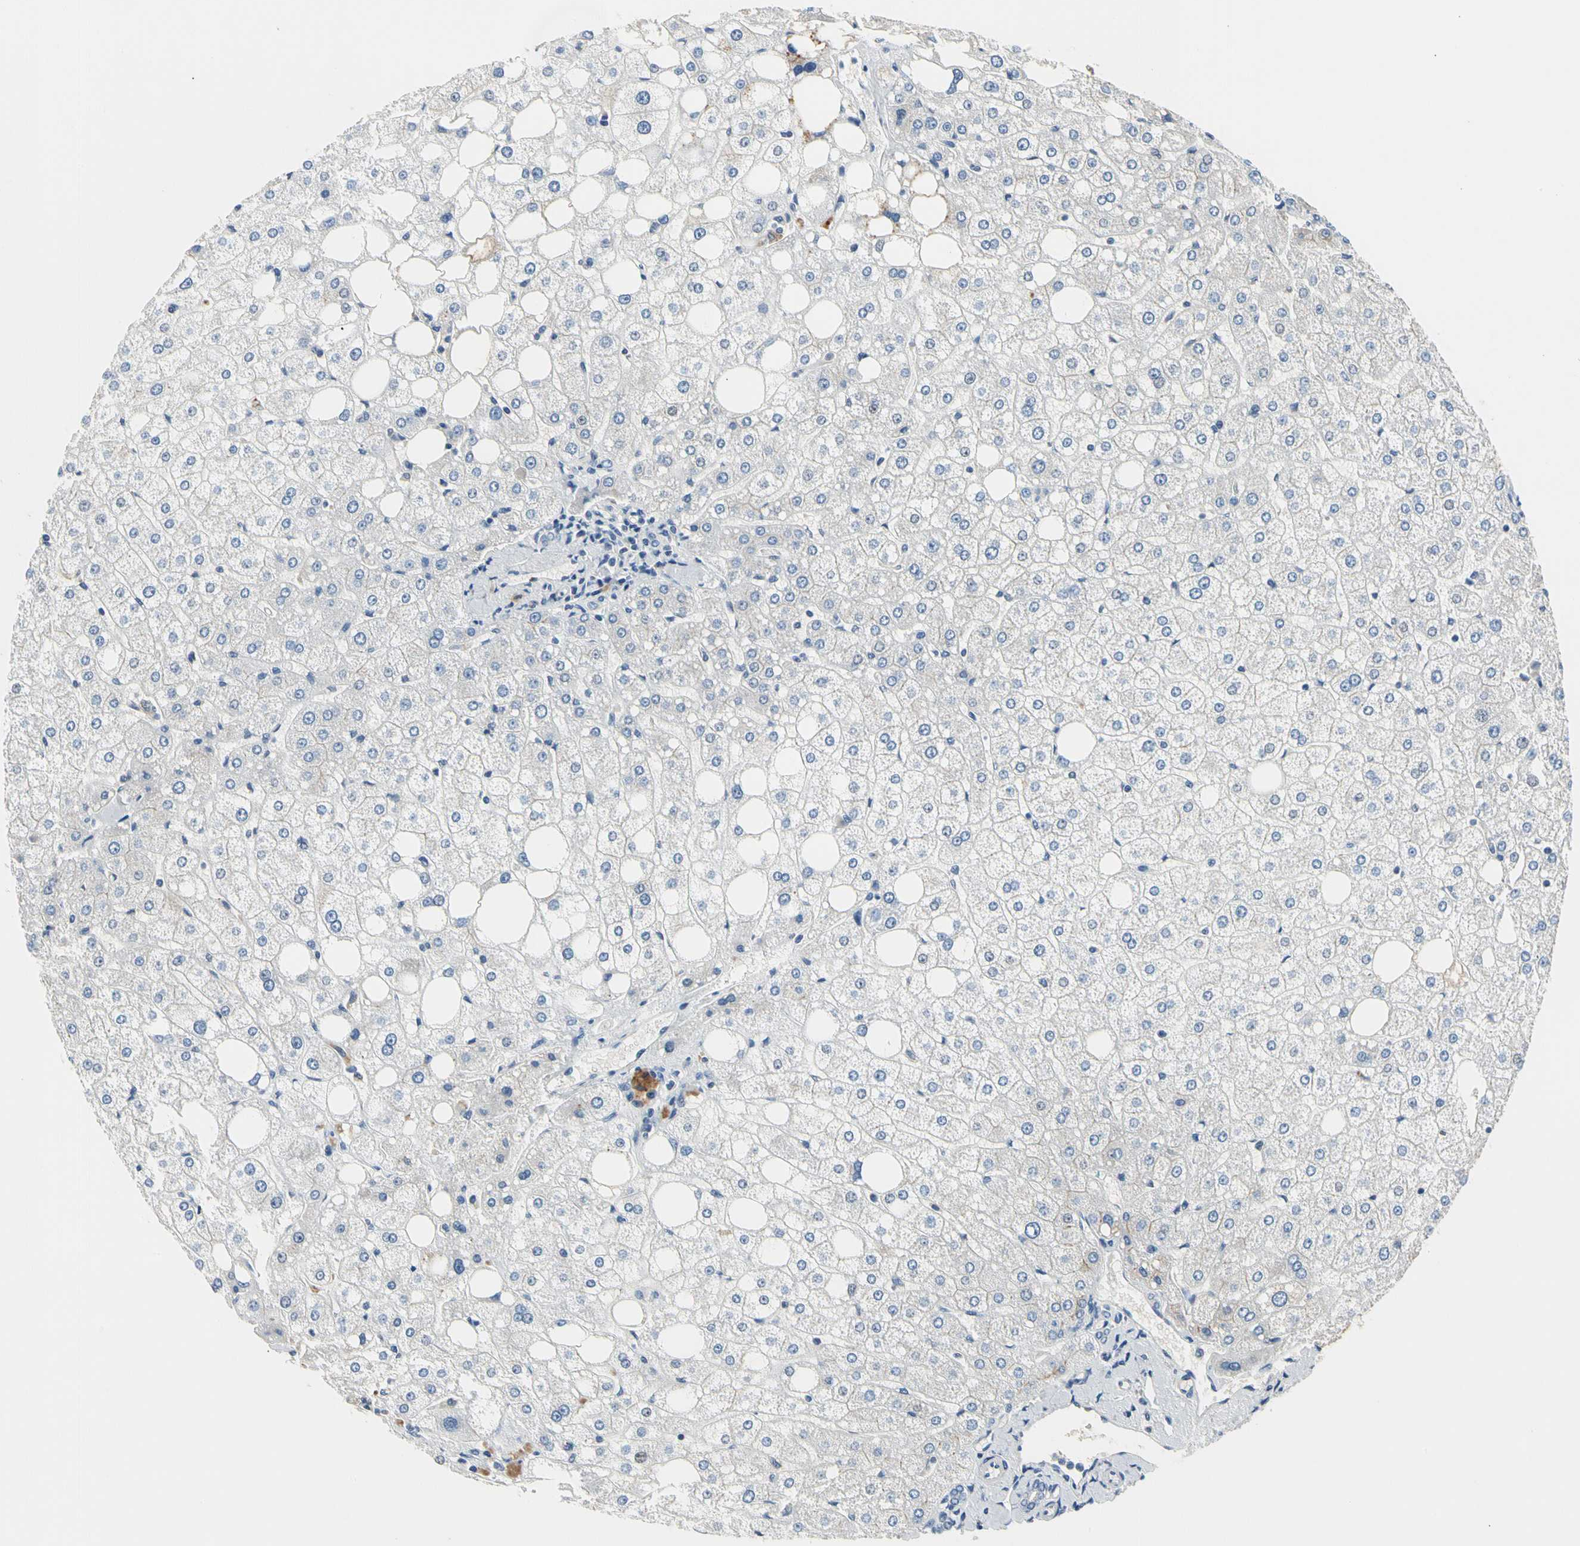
{"staining": {"intensity": "negative", "quantity": "none", "location": "none"}, "tissue": "liver", "cell_type": "Cholangiocytes", "image_type": "normal", "snomed": [{"axis": "morphology", "description": "Normal tissue, NOS"}, {"axis": "topography", "description": "Liver"}], "caption": "Immunohistochemistry (IHC) micrograph of normal liver stained for a protein (brown), which reveals no positivity in cholangiocytes.", "gene": "MARK1", "patient": {"sex": "male", "age": 35}}